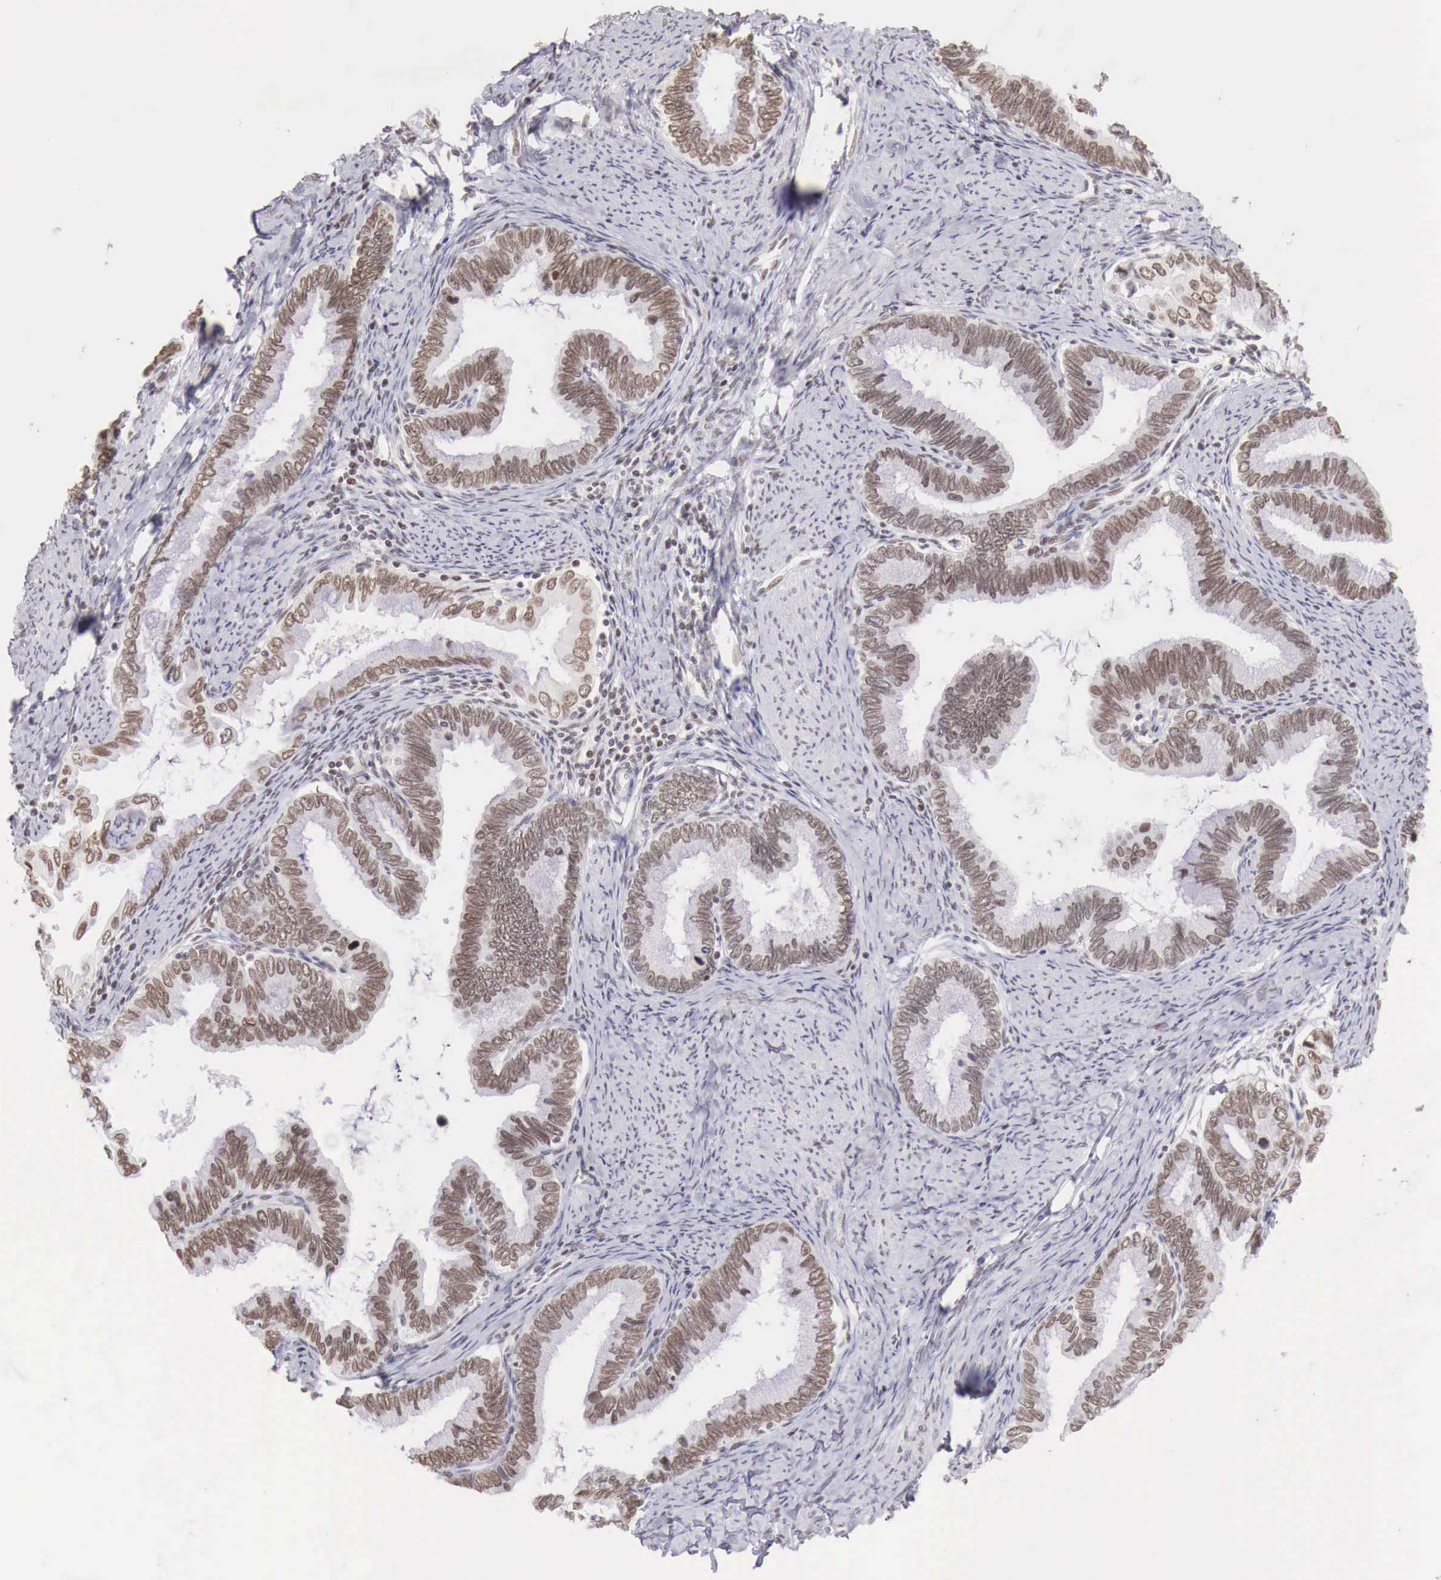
{"staining": {"intensity": "moderate", "quantity": "25%-75%", "location": "nuclear"}, "tissue": "cervical cancer", "cell_type": "Tumor cells", "image_type": "cancer", "snomed": [{"axis": "morphology", "description": "Adenocarcinoma, NOS"}, {"axis": "topography", "description": "Cervix"}], "caption": "About 25%-75% of tumor cells in adenocarcinoma (cervical) demonstrate moderate nuclear protein expression as visualized by brown immunohistochemical staining.", "gene": "PHF14", "patient": {"sex": "female", "age": 49}}